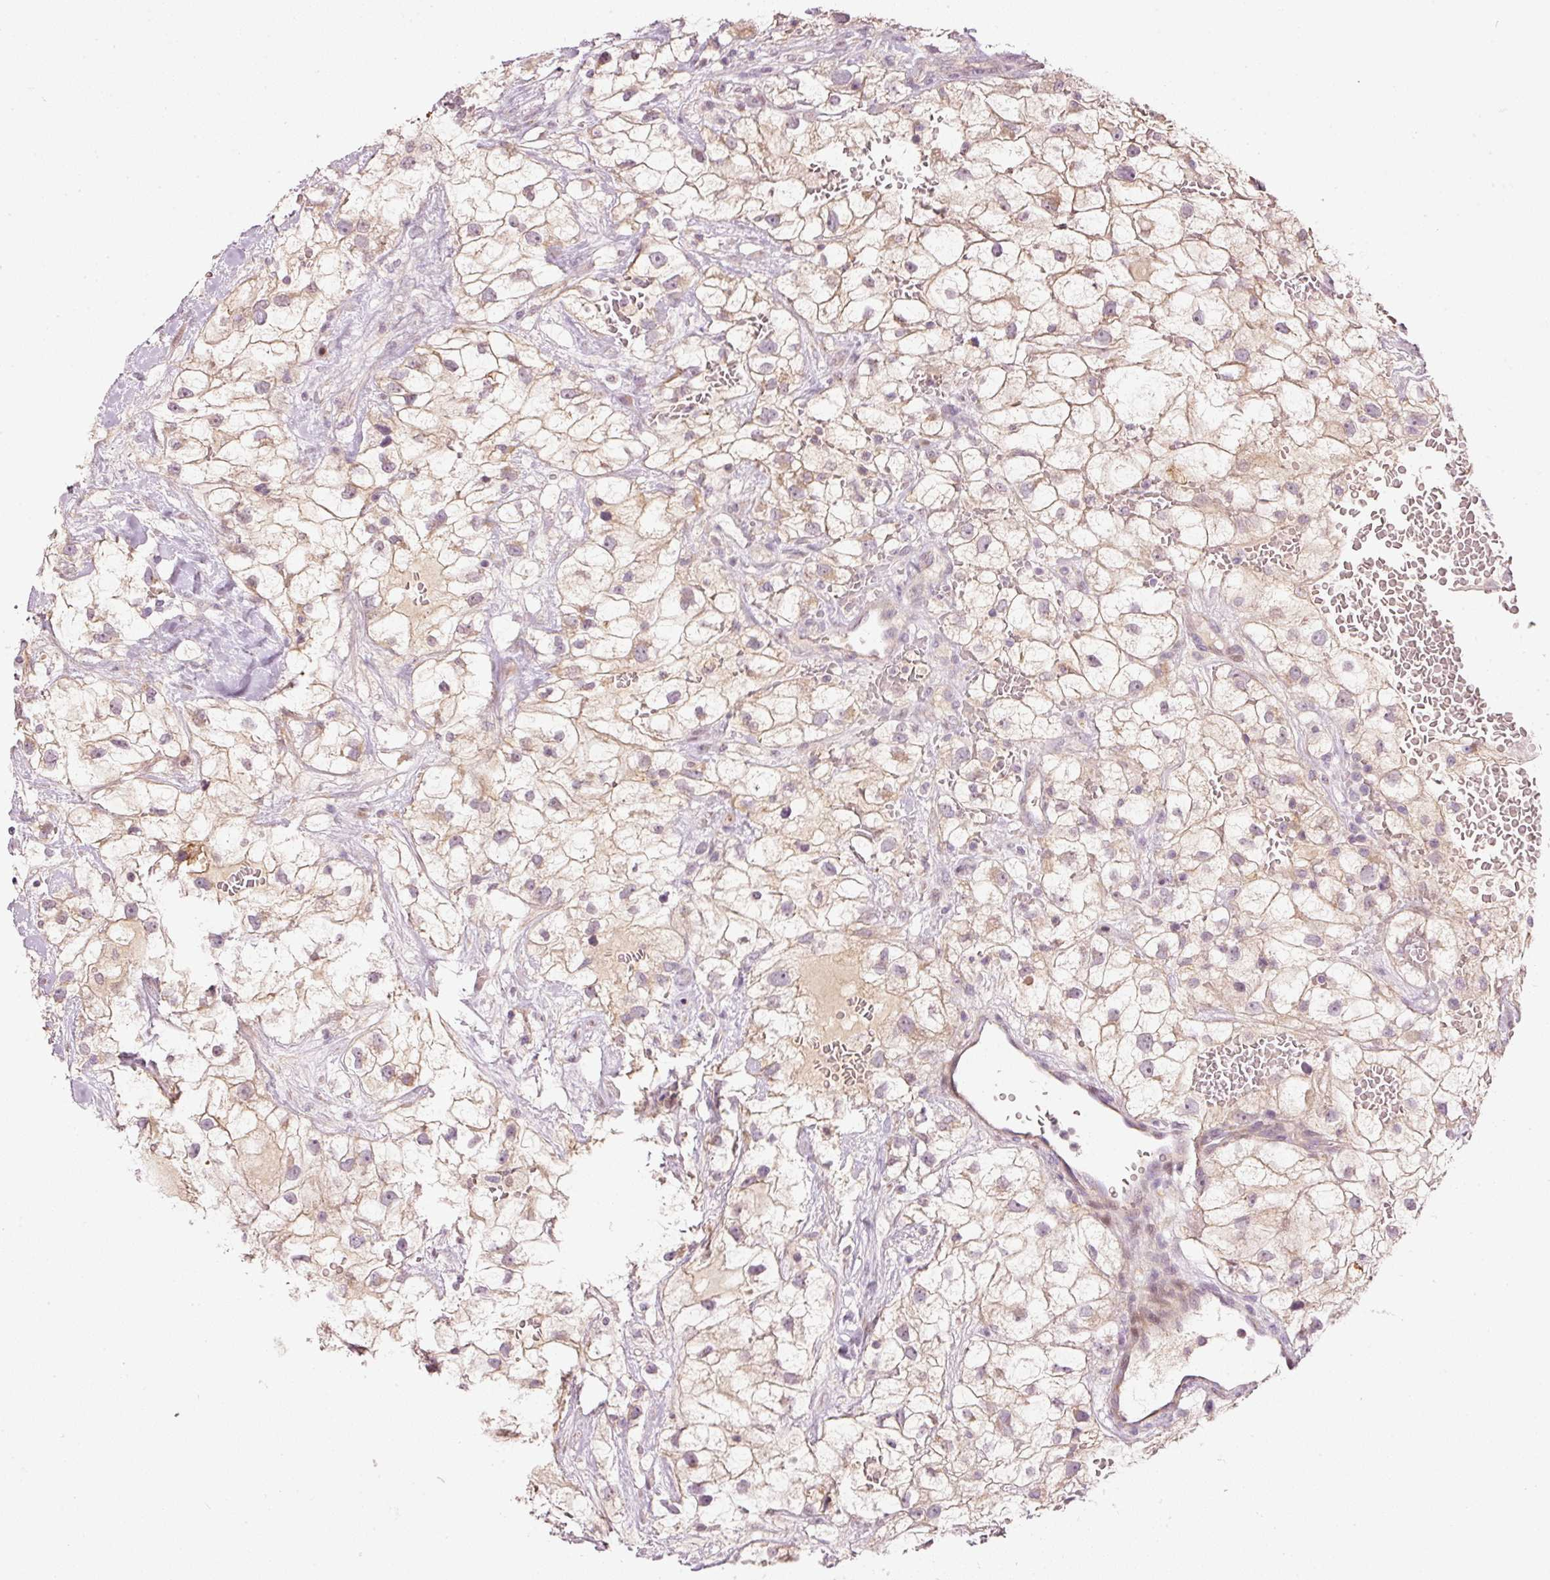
{"staining": {"intensity": "weak", "quantity": "<25%", "location": "cytoplasmic/membranous"}, "tissue": "renal cancer", "cell_type": "Tumor cells", "image_type": "cancer", "snomed": [{"axis": "morphology", "description": "Adenocarcinoma, NOS"}, {"axis": "topography", "description": "Kidney"}], "caption": "Micrograph shows no protein positivity in tumor cells of adenocarcinoma (renal) tissue. (IHC, brightfield microscopy, high magnification).", "gene": "TOB2", "patient": {"sex": "male", "age": 59}}